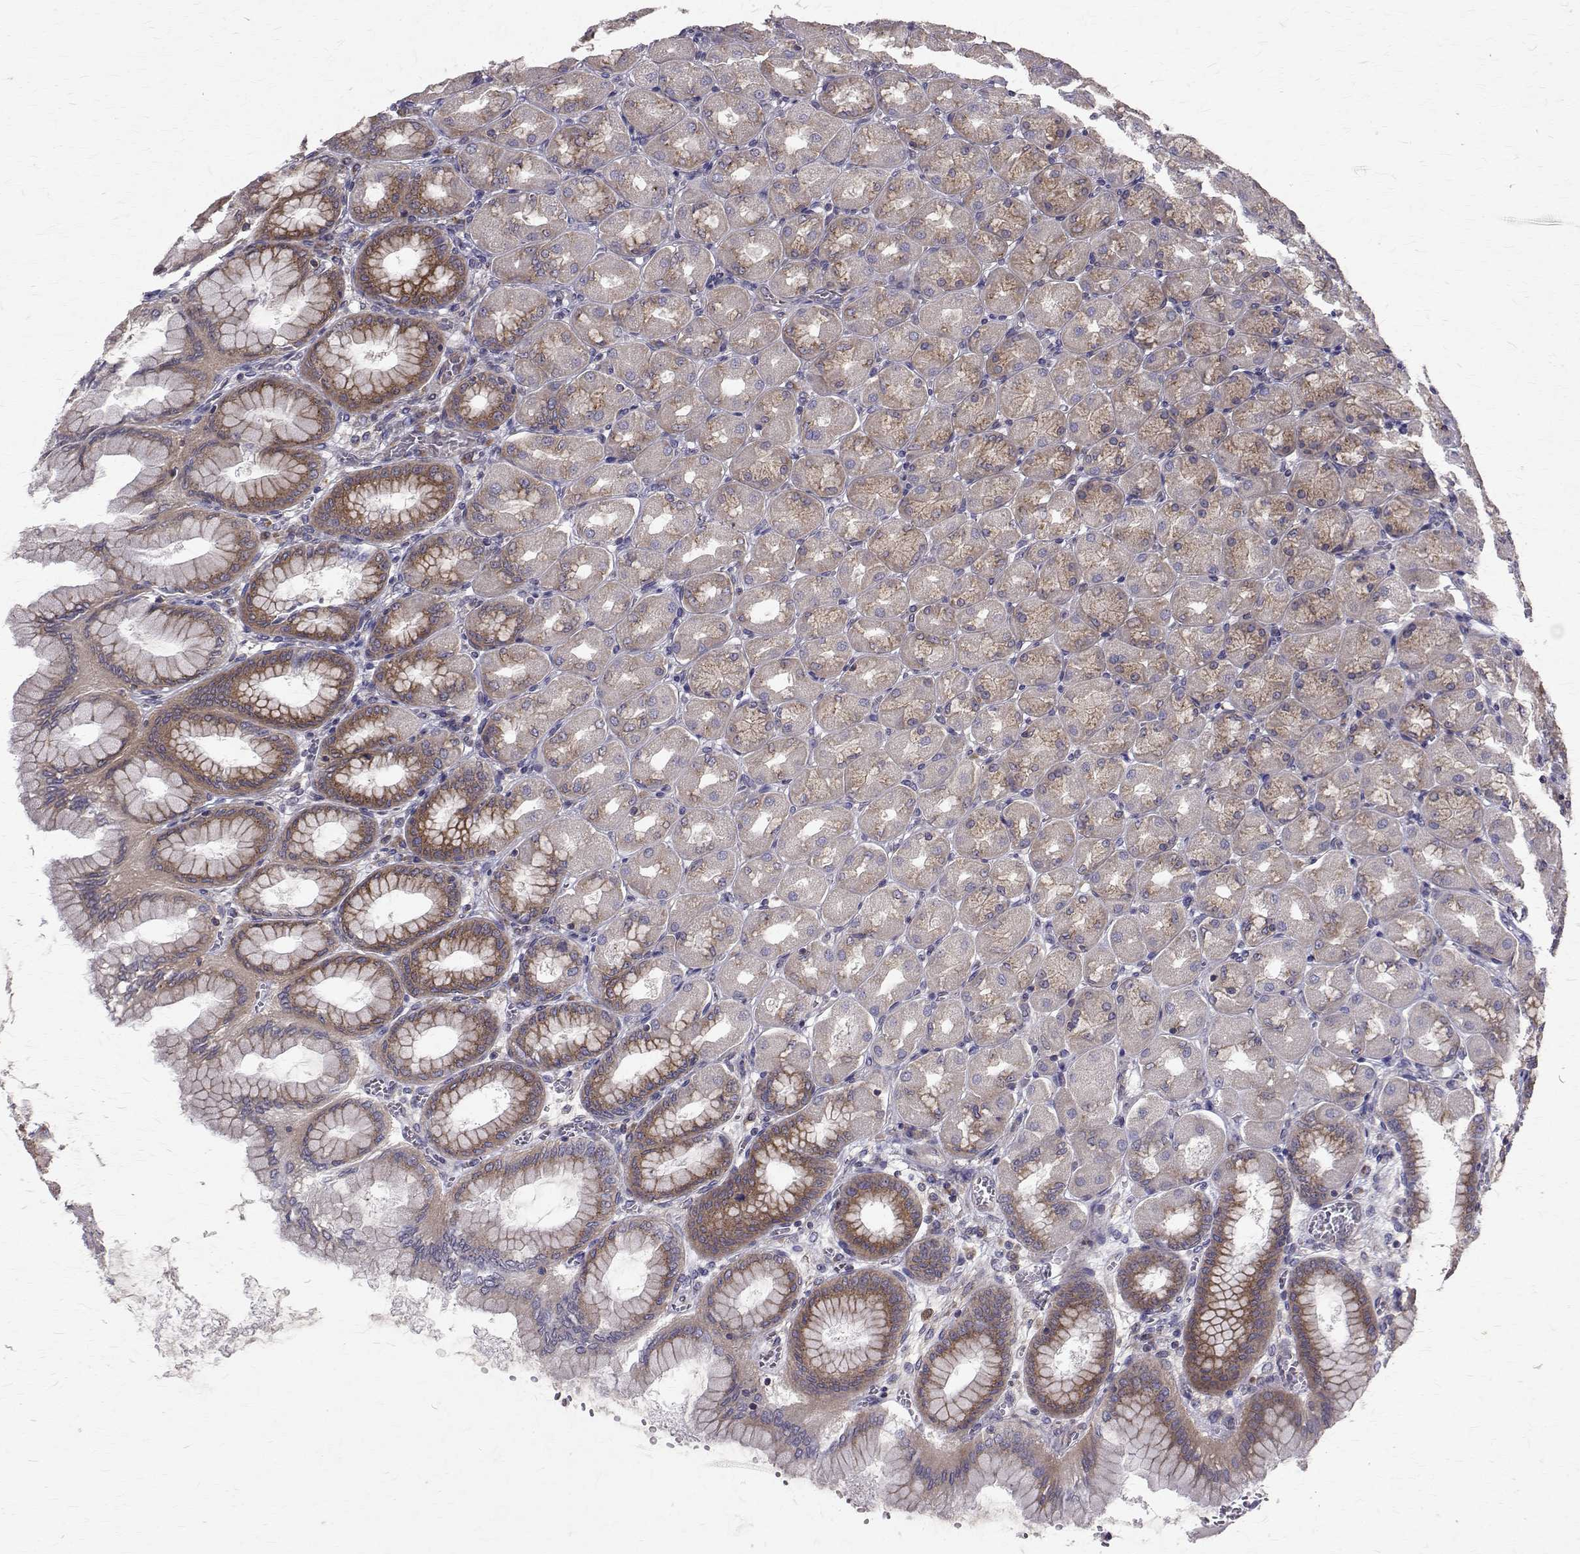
{"staining": {"intensity": "moderate", "quantity": "25%-75%", "location": "cytoplasmic/membranous"}, "tissue": "stomach", "cell_type": "Glandular cells", "image_type": "normal", "snomed": [{"axis": "morphology", "description": "Normal tissue, NOS"}, {"axis": "topography", "description": "Stomach, upper"}], "caption": "The histopathology image exhibits immunohistochemical staining of normal stomach. There is moderate cytoplasmic/membranous staining is identified in about 25%-75% of glandular cells.", "gene": "ARFGAP1", "patient": {"sex": "female", "age": 56}}